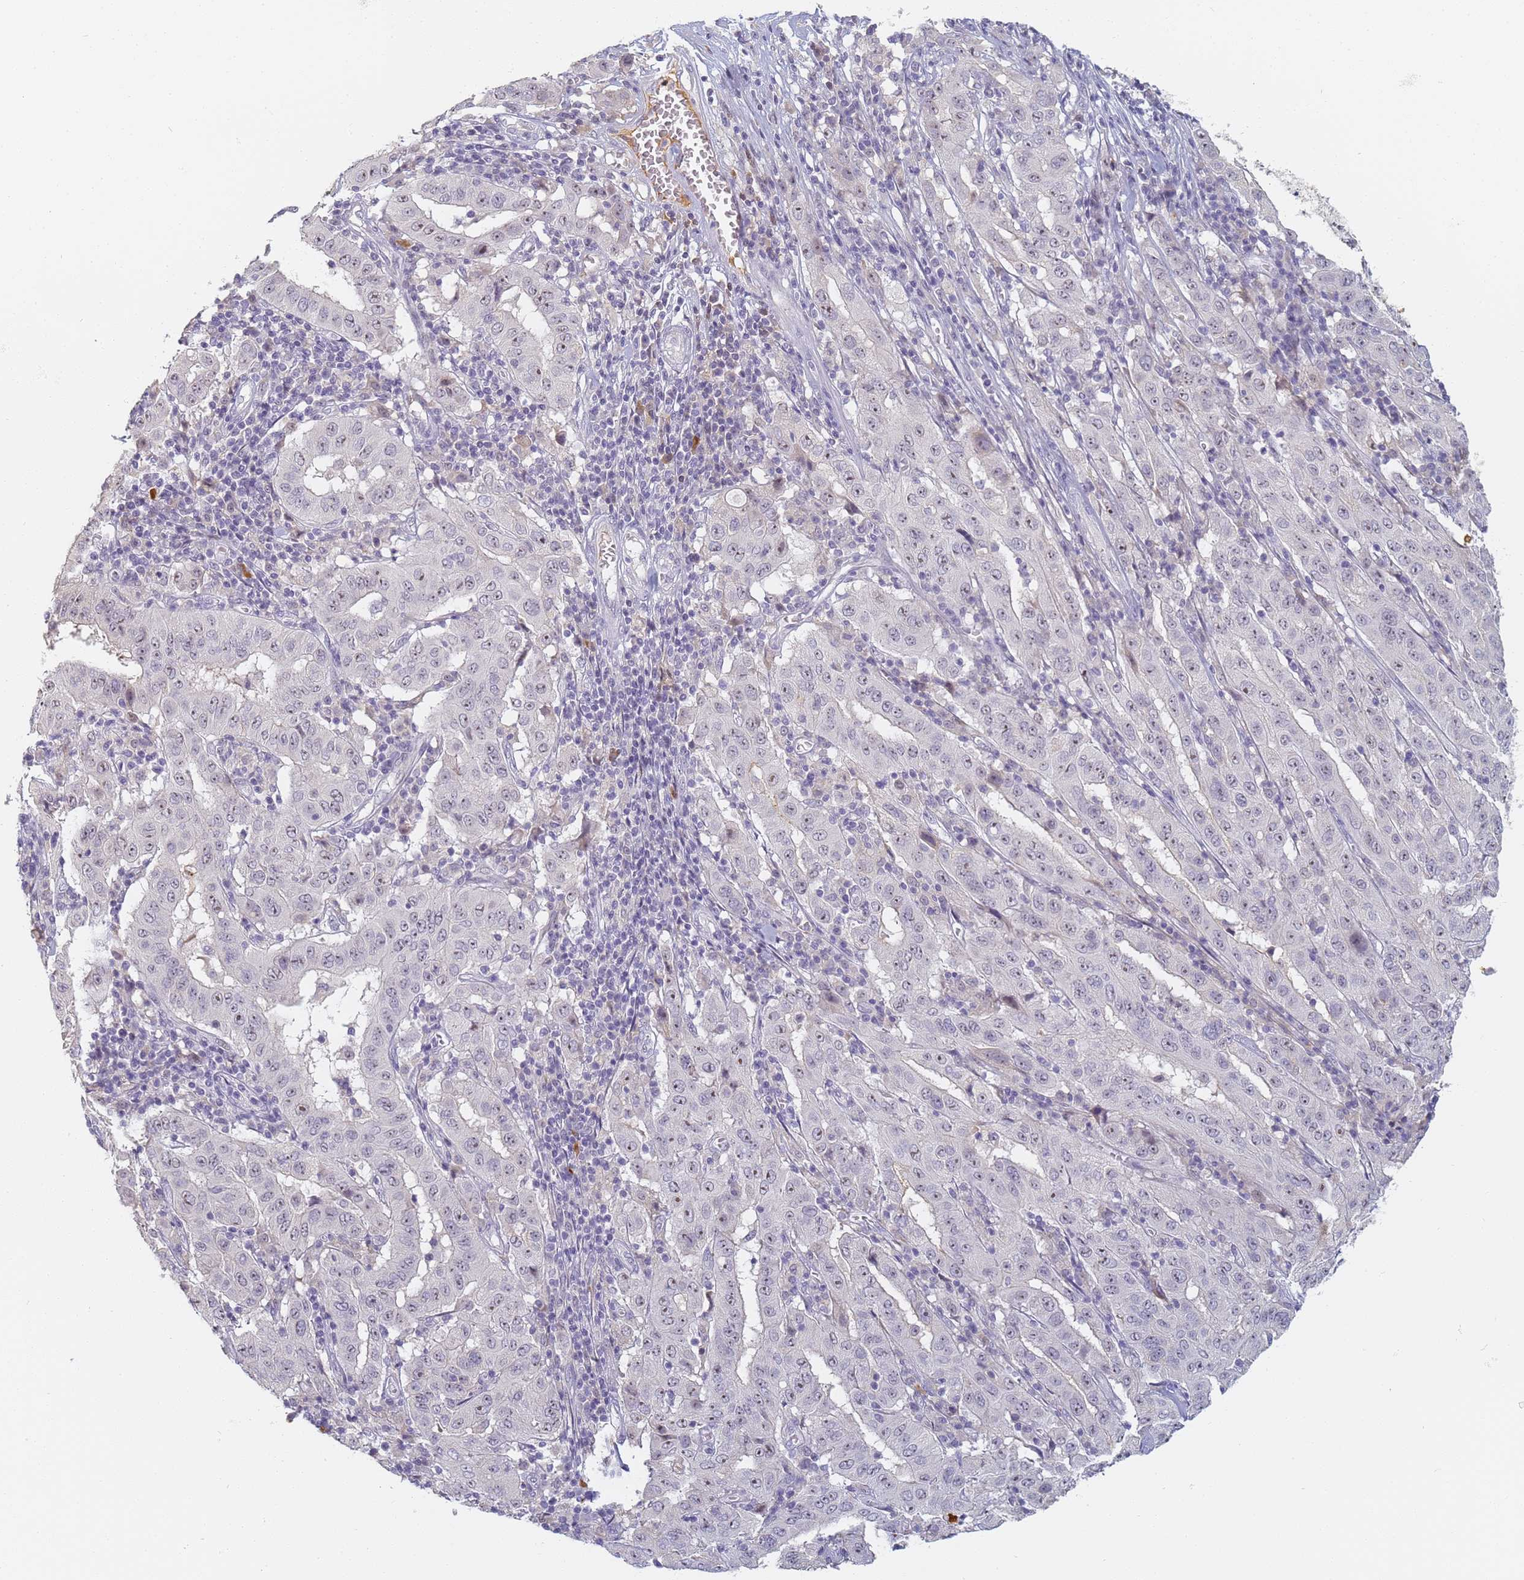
{"staining": {"intensity": "weak", "quantity": "<25%", "location": "nuclear"}, "tissue": "pancreatic cancer", "cell_type": "Tumor cells", "image_type": "cancer", "snomed": [{"axis": "morphology", "description": "Adenocarcinoma, NOS"}, {"axis": "topography", "description": "Pancreas"}], "caption": "An image of adenocarcinoma (pancreatic) stained for a protein demonstrates no brown staining in tumor cells.", "gene": "SLC38A9", "patient": {"sex": "male", "age": 63}}